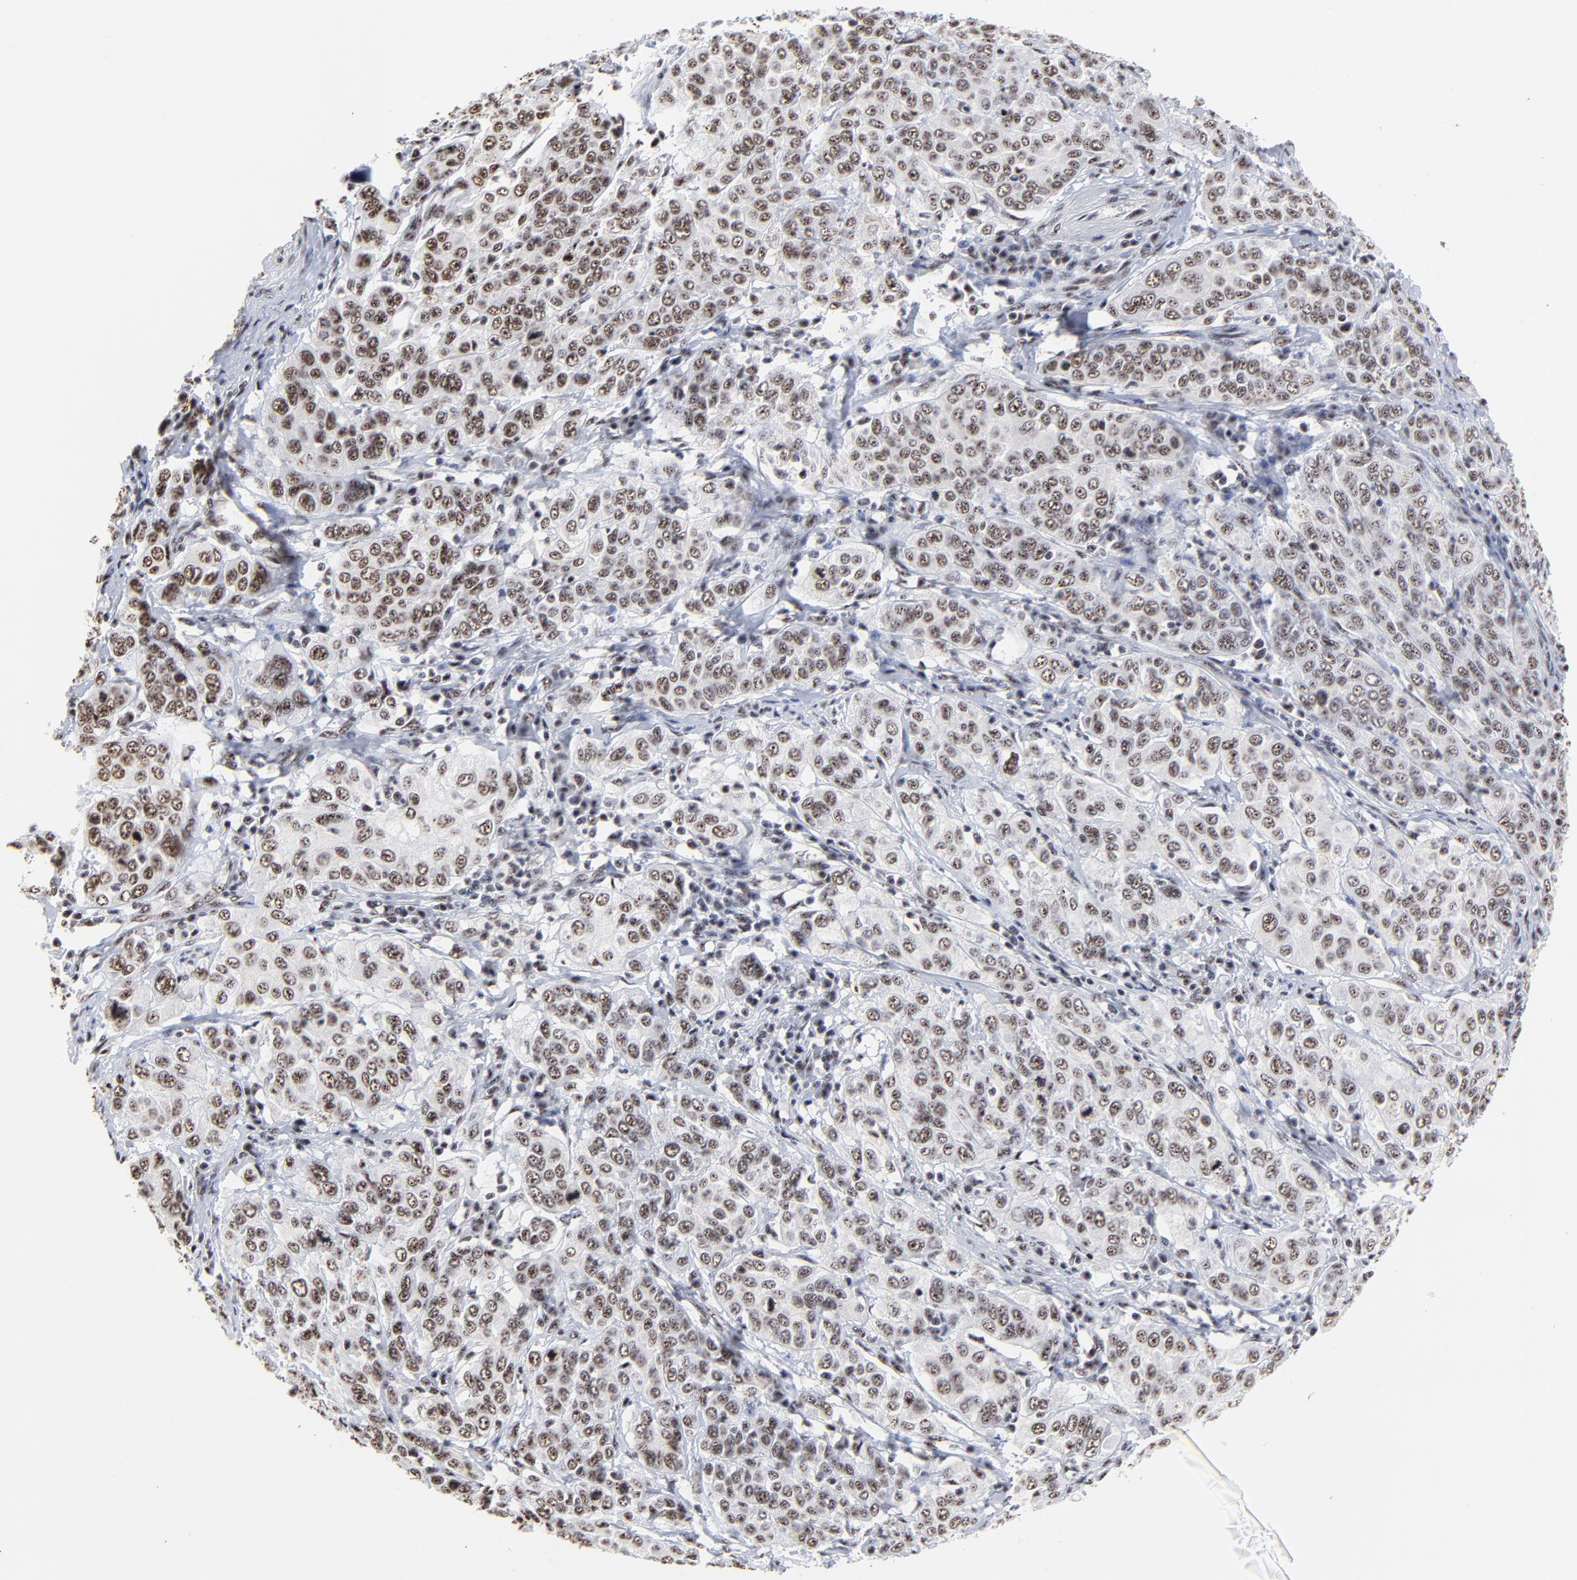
{"staining": {"intensity": "weak", "quantity": ">75%", "location": "nuclear"}, "tissue": "cervical cancer", "cell_type": "Tumor cells", "image_type": "cancer", "snomed": [{"axis": "morphology", "description": "Squamous cell carcinoma, NOS"}, {"axis": "topography", "description": "Cervix"}], "caption": "Immunohistochemical staining of cervical cancer displays low levels of weak nuclear positivity in approximately >75% of tumor cells. Immunohistochemistry stains the protein in brown and the nuclei are stained blue.", "gene": "MBD4", "patient": {"sex": "female", "age": 38}}